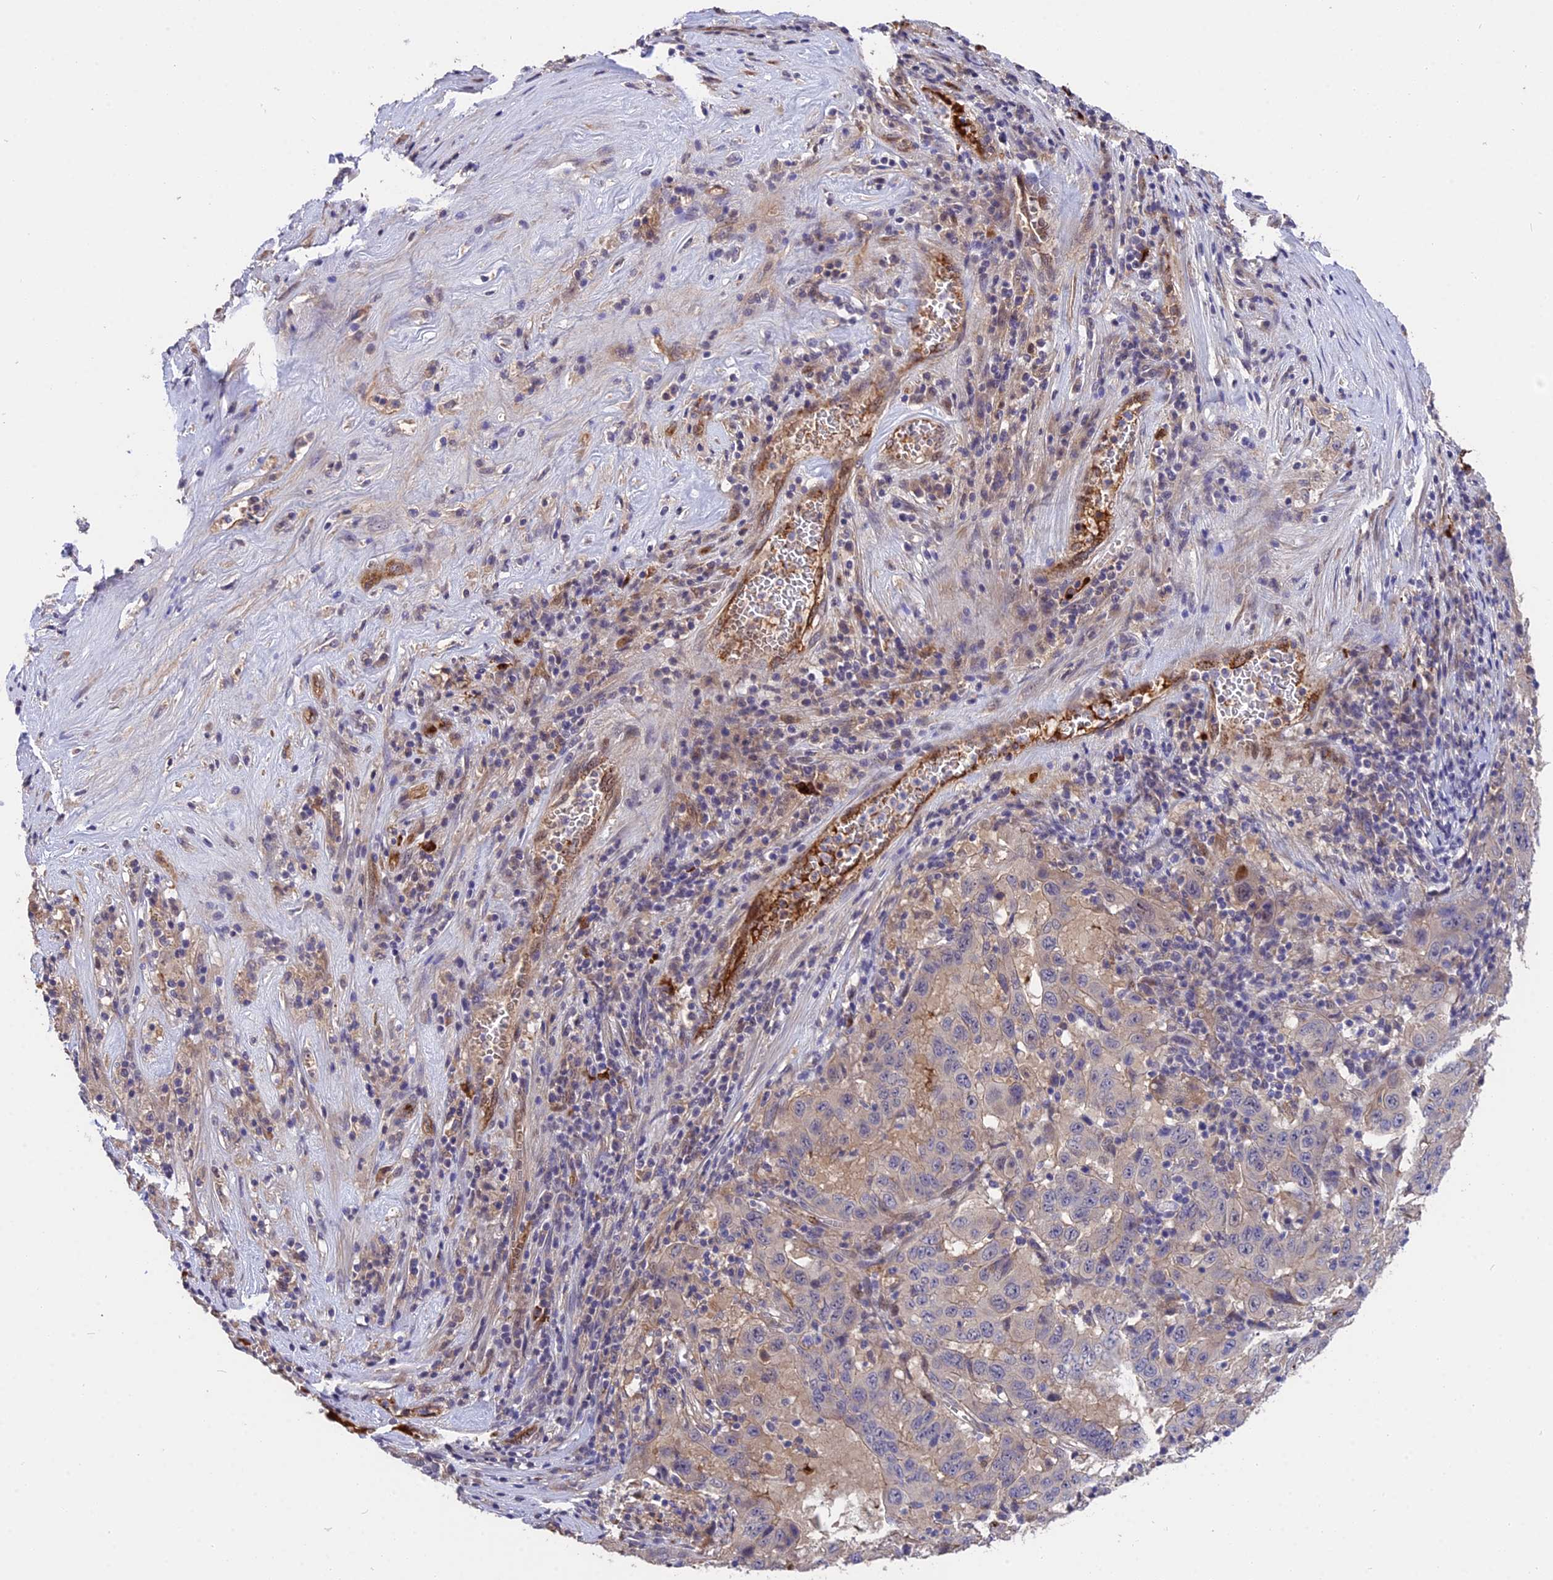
{"staining": {"intensity": "negative", "quantity": "none", "location": "none"}, "tissue": "pancreatic cancer", "cell_type": "Tumor cells", "image_type": "cancer", "snomed": [{"axis": "morphology", "description": "Adenocarcinoma, NOS"}, {"axis": "topography", "description": "Pancreas"}], "caption": "Immunohistochemistry histopathology image of human pancreatic cancer (adenocarcinoma) stained for a protein (brown), which exhibits no positivity in tumor cells.", "gene": "MFSD2A", "patient": {"sex": "male", "age": 63}}